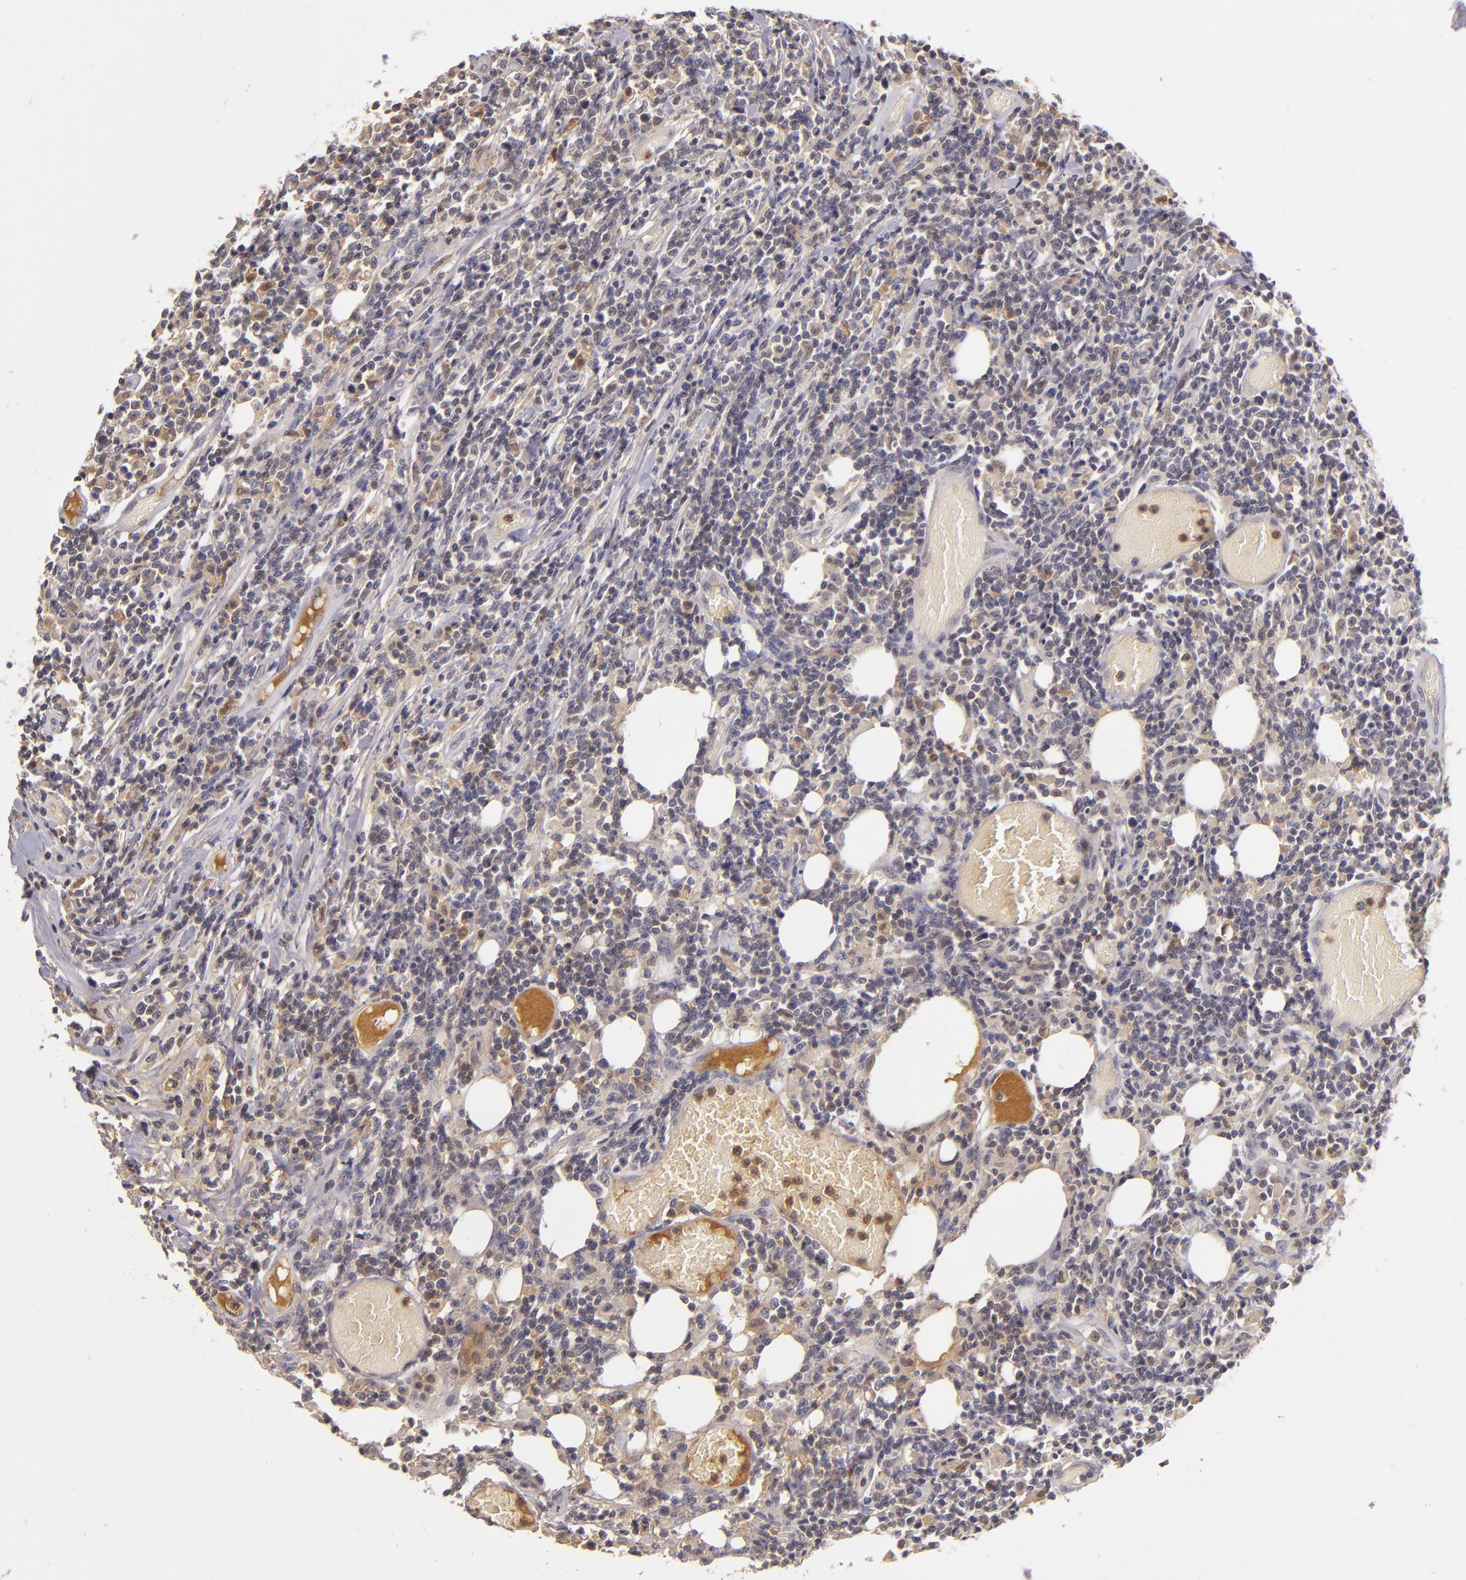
{"staining": {"intensity": "negative", "quantity": "none", "location": "none"}, "tissue": "lymphoma", "cell_type": "Tumor cells", "image_type": "cancer", "snomed": [{"axis": "morphology", "description": "Malignant lymphoma, non-Hodgkin's type, High grade"}, {"axis": "topography", "description": "Colon"}], "caption": "The histopathology image exhibits no significant expression in tumor cells of lymphoma. Nuclei are stained in blue.", "gene": "LRG1", "patient": {"sex": "male", "age": 82}}